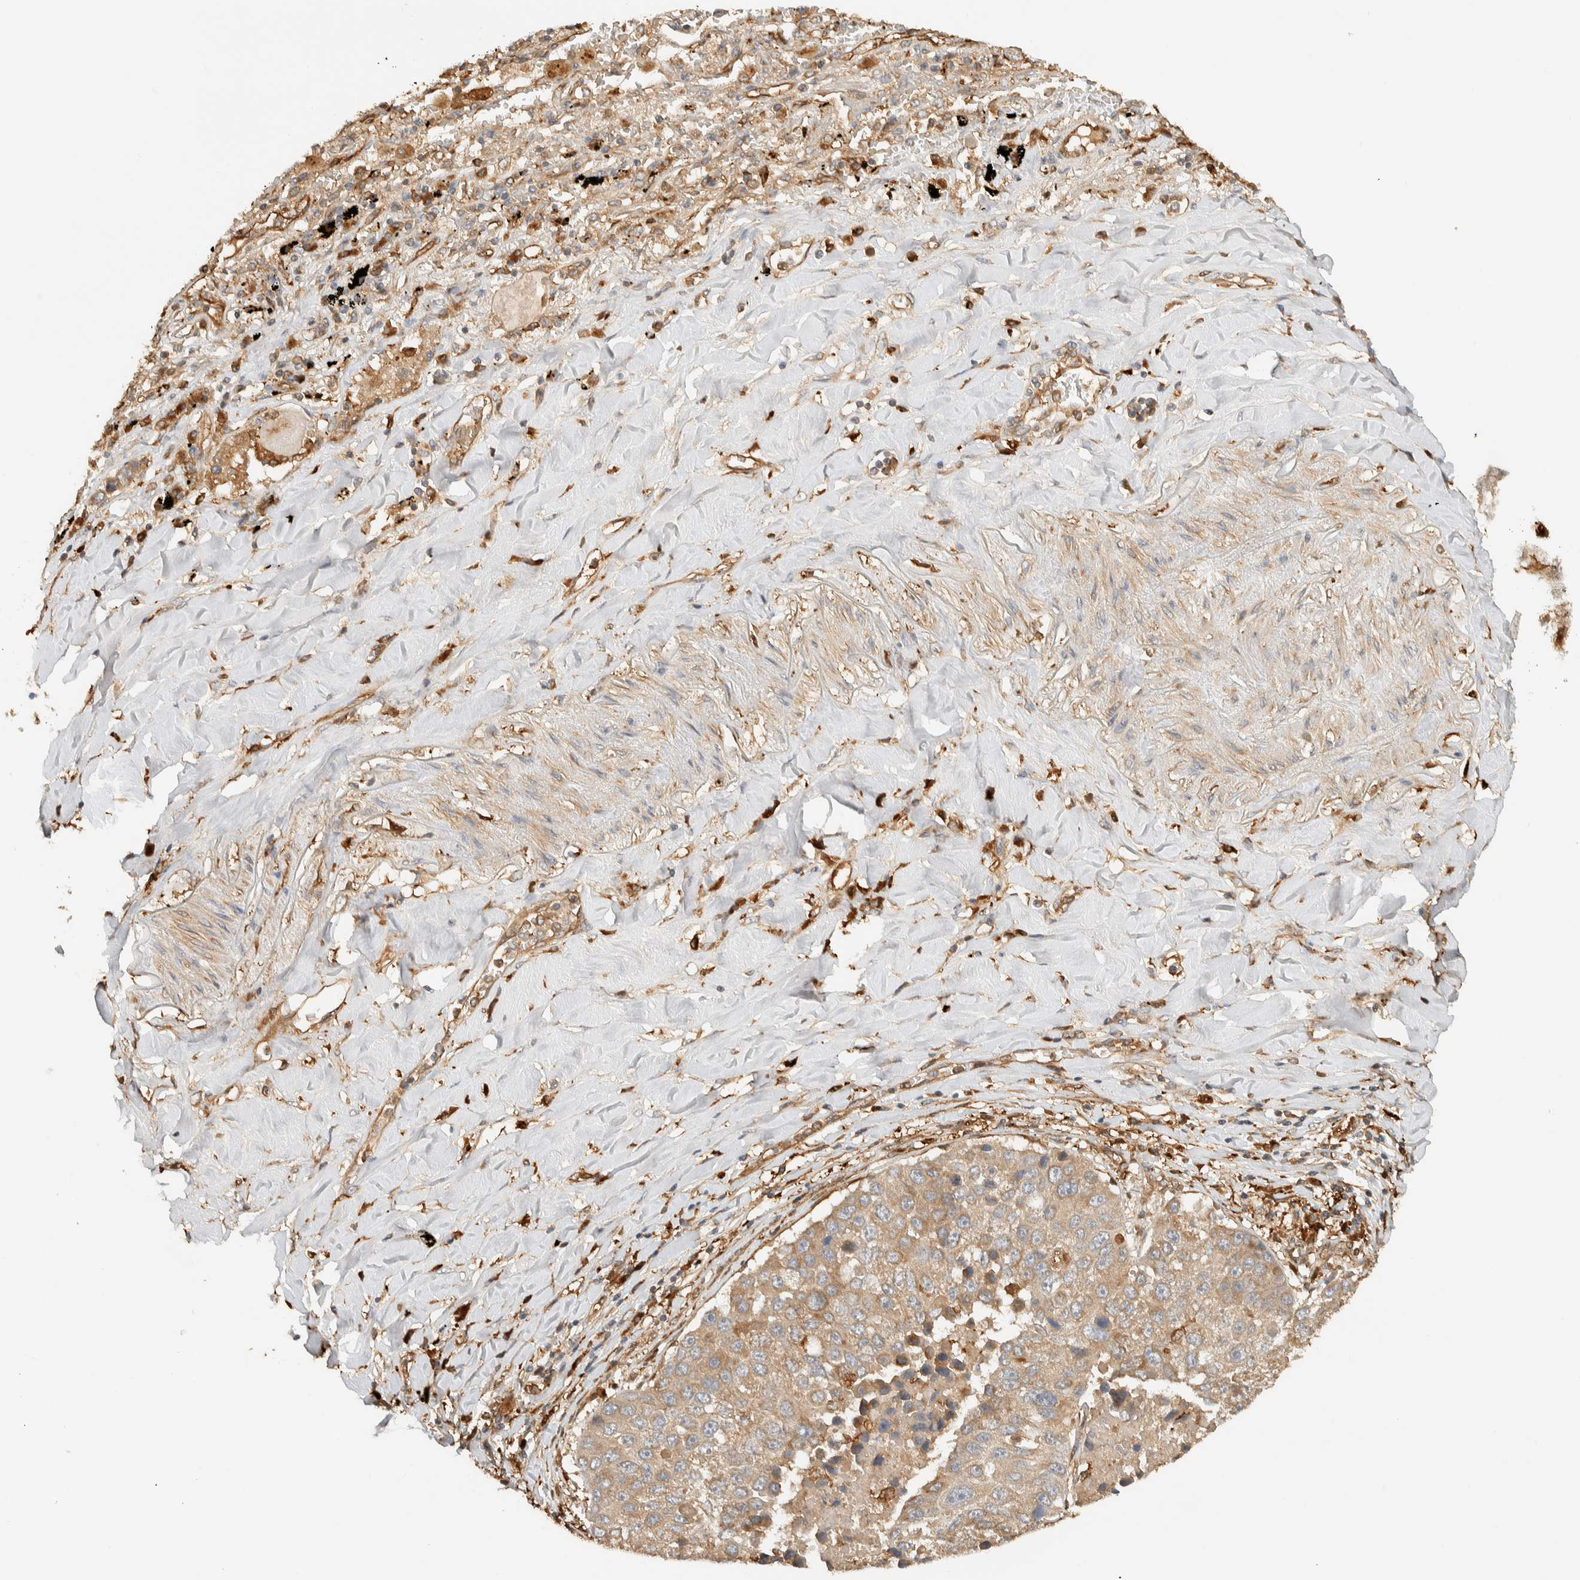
{"staining": {"intensity": "moderate", "quantity": ">75%", "location": "cytoplasmic/membranous"}, "tissue": "lung cancer", "cell_type": "Tumor cells", "image_type": "cancer", "snomed": [{"axis": "morphology", "description": "Squamous cell carcinoma, NOS"}, {"axis": "topography", "description": "Lung"}], "caption": "This is an image of IHC staining of lung cancer (squamous cell carcinoma), which shows moderate expression in the cytoplasmic/membranous of tumor cells.", "gene": "TMEM192", "patient": {"sex": "male", "age": 61}}